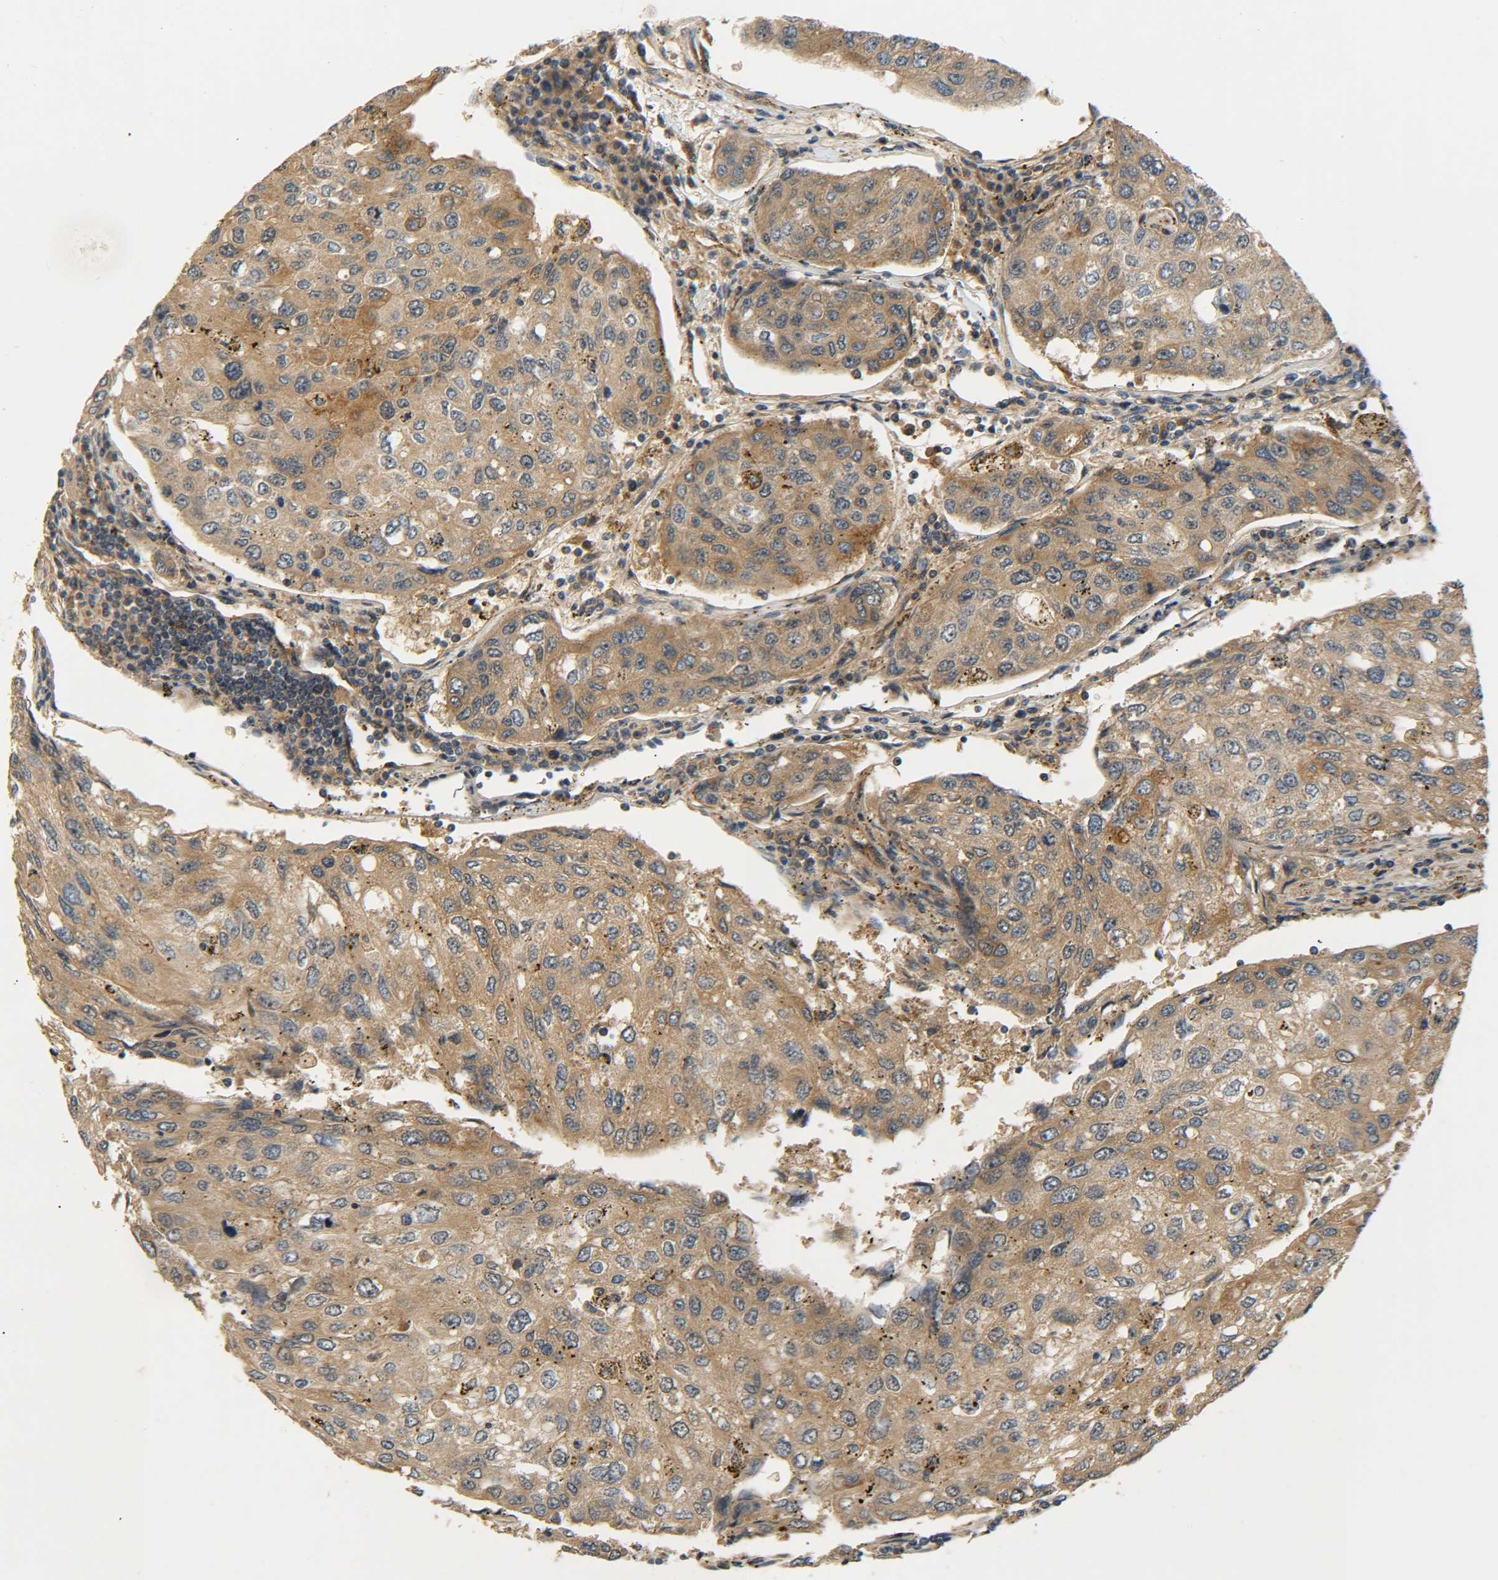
{"staining": {"intensity": "moderate", "quantity": ">75%", "location": "cytoplasmic/membranous"}, "tissue": "urothelial cancer", "cell_type": "Tumor cells", "image_type": "cancer", "snomed": [{"axis": "morphology", "description": "Urothelial carcinoma, High grade"}, {"axis": "topography", "description": "Lymph node"}, {"axis": "topography", "description": "Urinary bladder"}], "caption": "Tumor cells show medium levels of moderate cytoplasmic/membranous expression in approximately >75% of cells in urothelial carcinoma (high-grade). The protein is shown in brown color, while the nuclei are stained blue.", "gene": "LRCH3", "patient": {"sex": "male", "age": 51}}